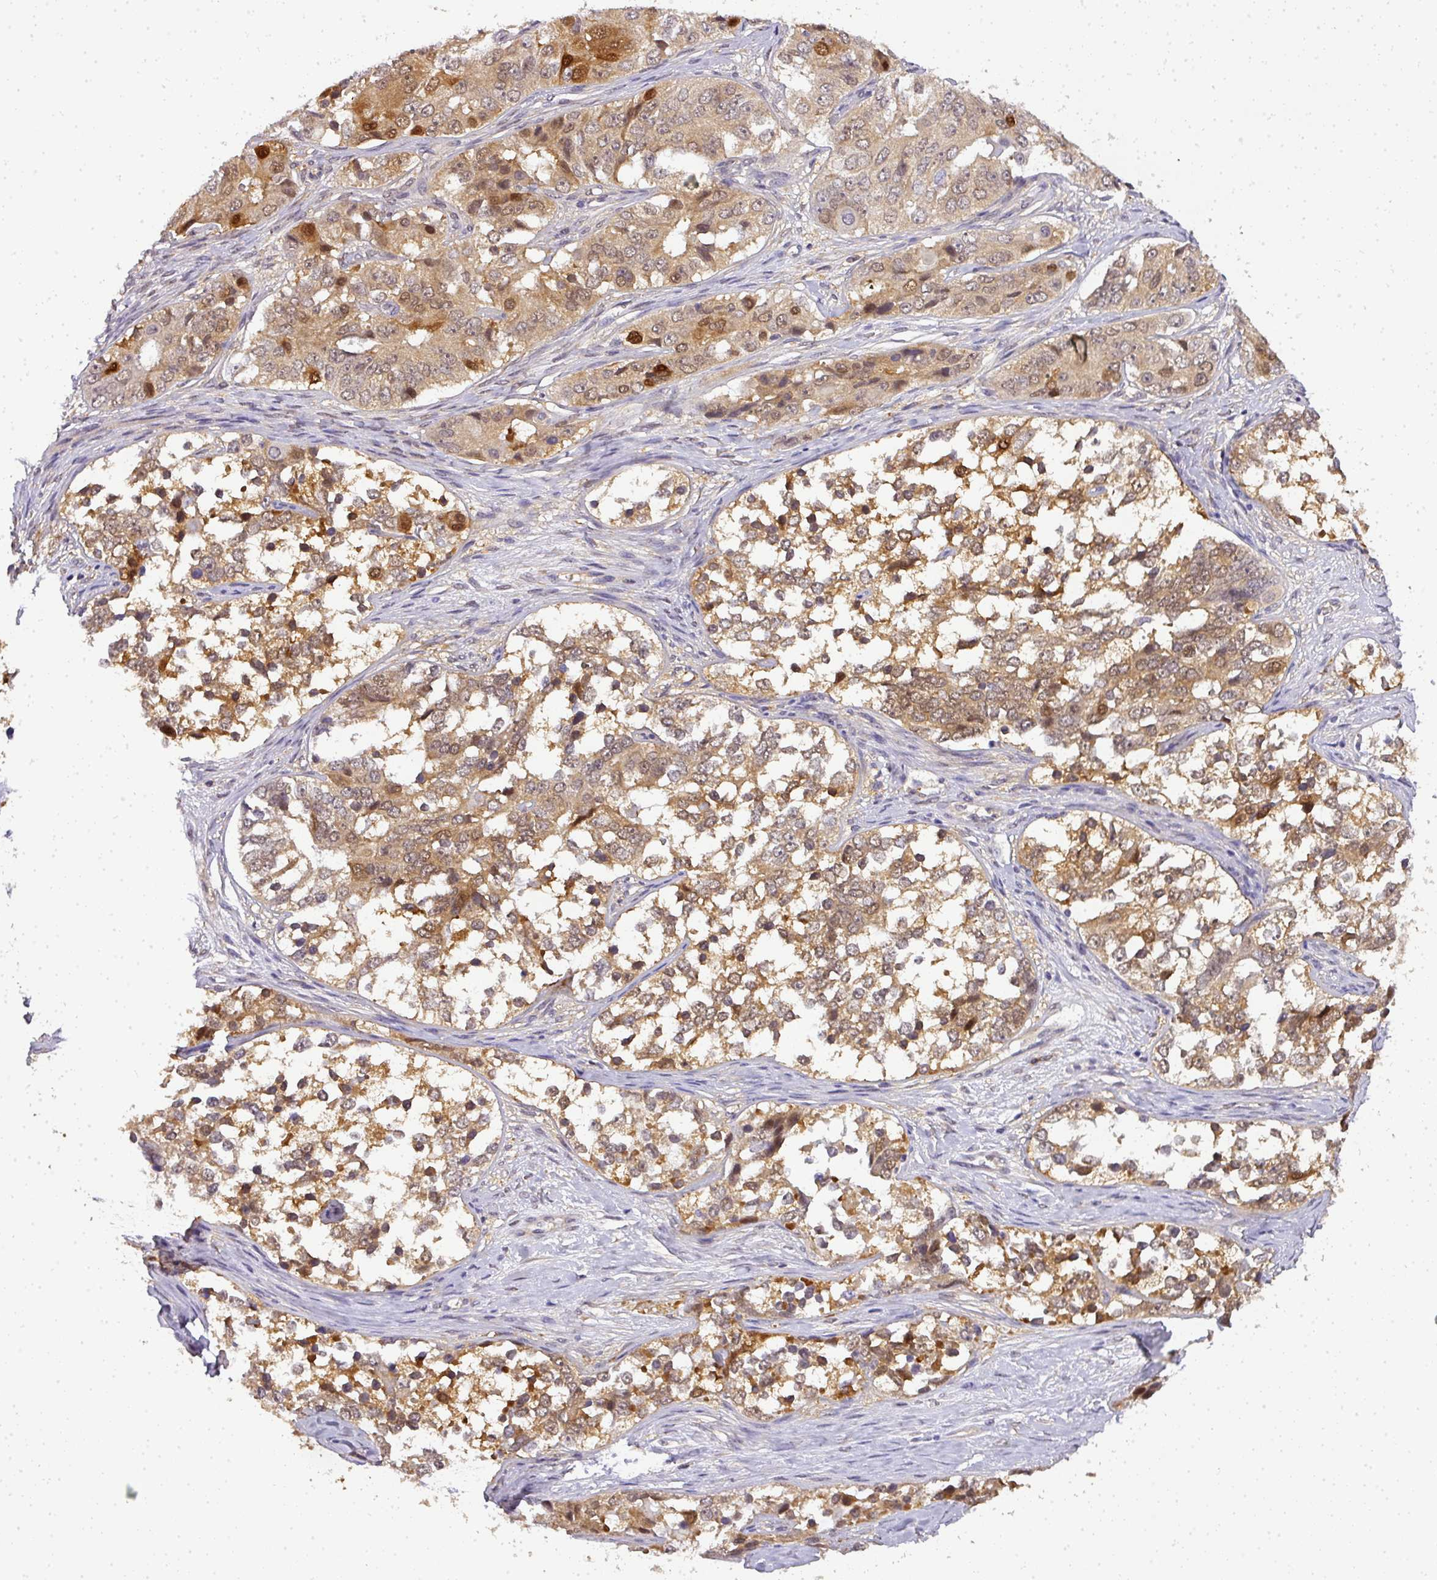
{"staining": {"intensity": "moderate", "quantity": ">75%", "location": "cytoplasmic/membranous,nuclear"}, "tissue": "ovarian cancer", "cell_type": "Tumor cells", "image_type": "cancer", "snomed": [{"axis": "morphology", "description": "Carcinoma, endometroid"}, {"axis": "topography", "description": "Ovary"}], "caption": "Brown immunohistochemical staining in human ovarian cancer demonstrates moderate cytoplasmic/membranous and nuclear positivity in about >75% of tumor cells. (Brightfield microscopy of DAB IHC at high magnification).", "gene": "ADH5", "patient": {"sex": "female", "age": 51}}